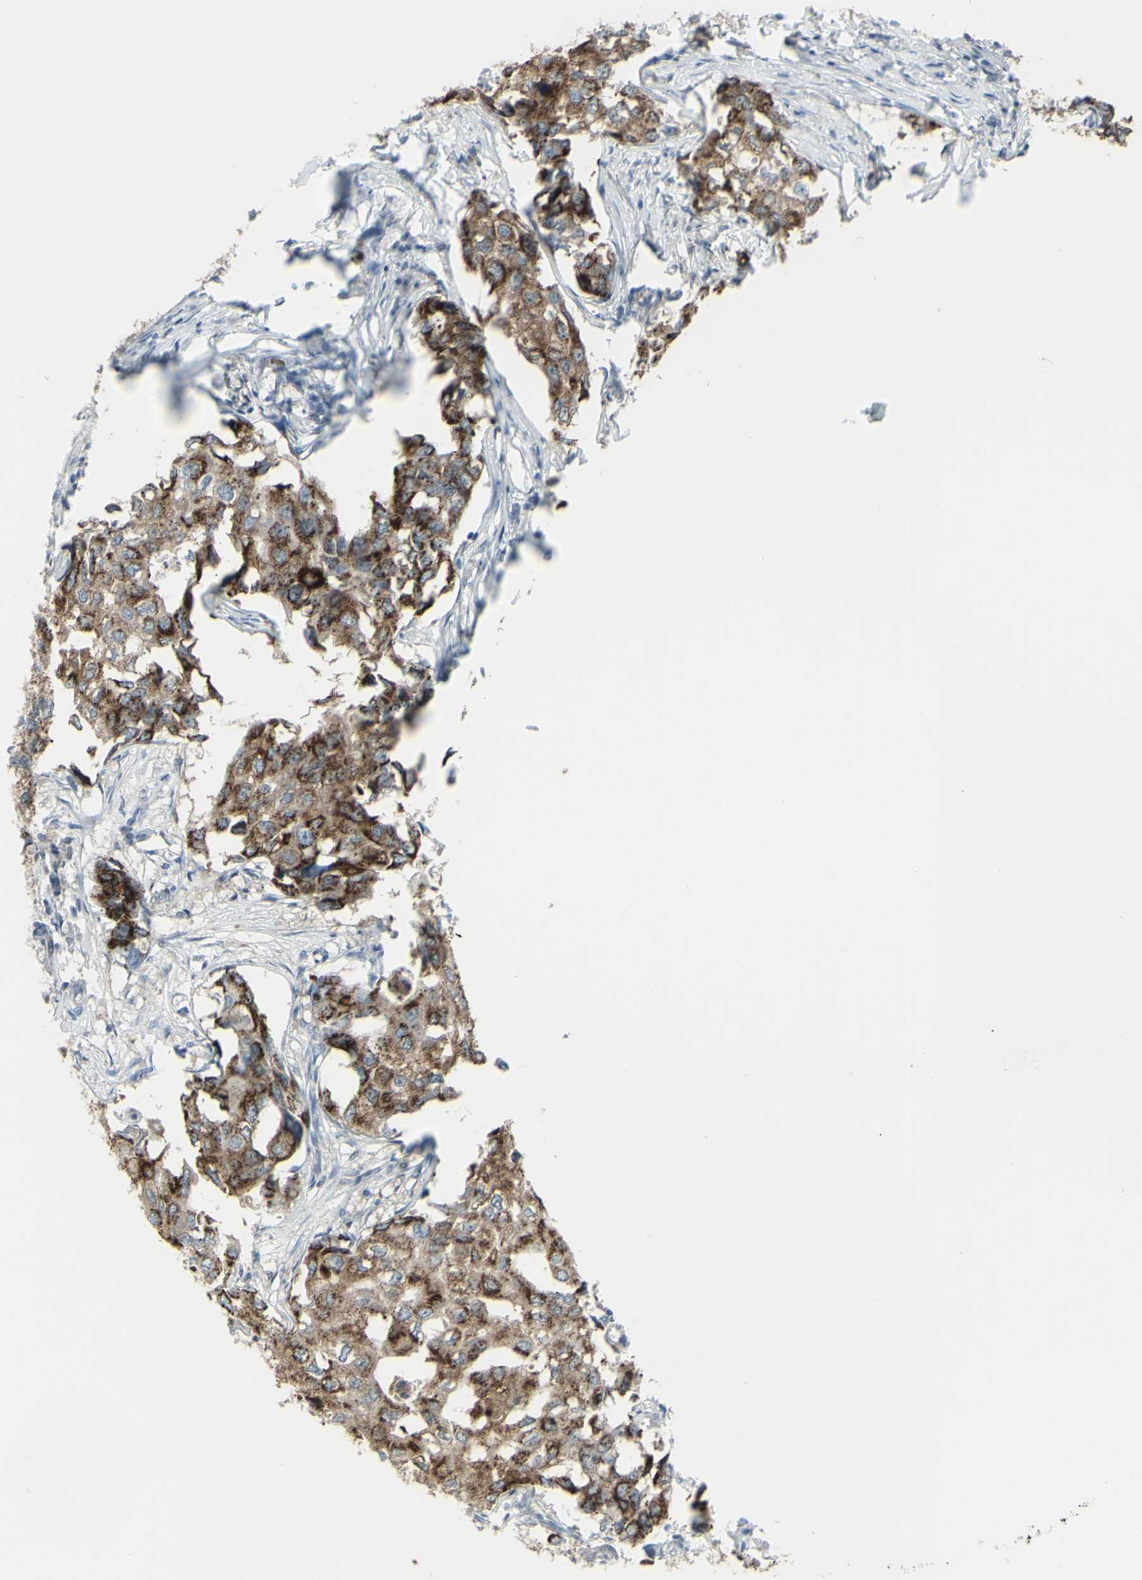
{"staining": {"intensity": "moderate", "quantity": ">75%", "location": "cytoplasmic/membranous"}, "tissue": "breast cancer", "cell_type": "Tumor cells", "image_type": "cancer", "snomed": [{"axis": "morphology", "description": "Duct carcinoma"}, {"axis": "topography", "description": "Breast"}], "caption": "This is an image of IHC staining of breast intraductal carcinoma, which shows moderate positivity in the cytoplasmic/membranous of tumor cells.", "gene": "GALNT6", "patient": {"sex": "female", "age": 27}}